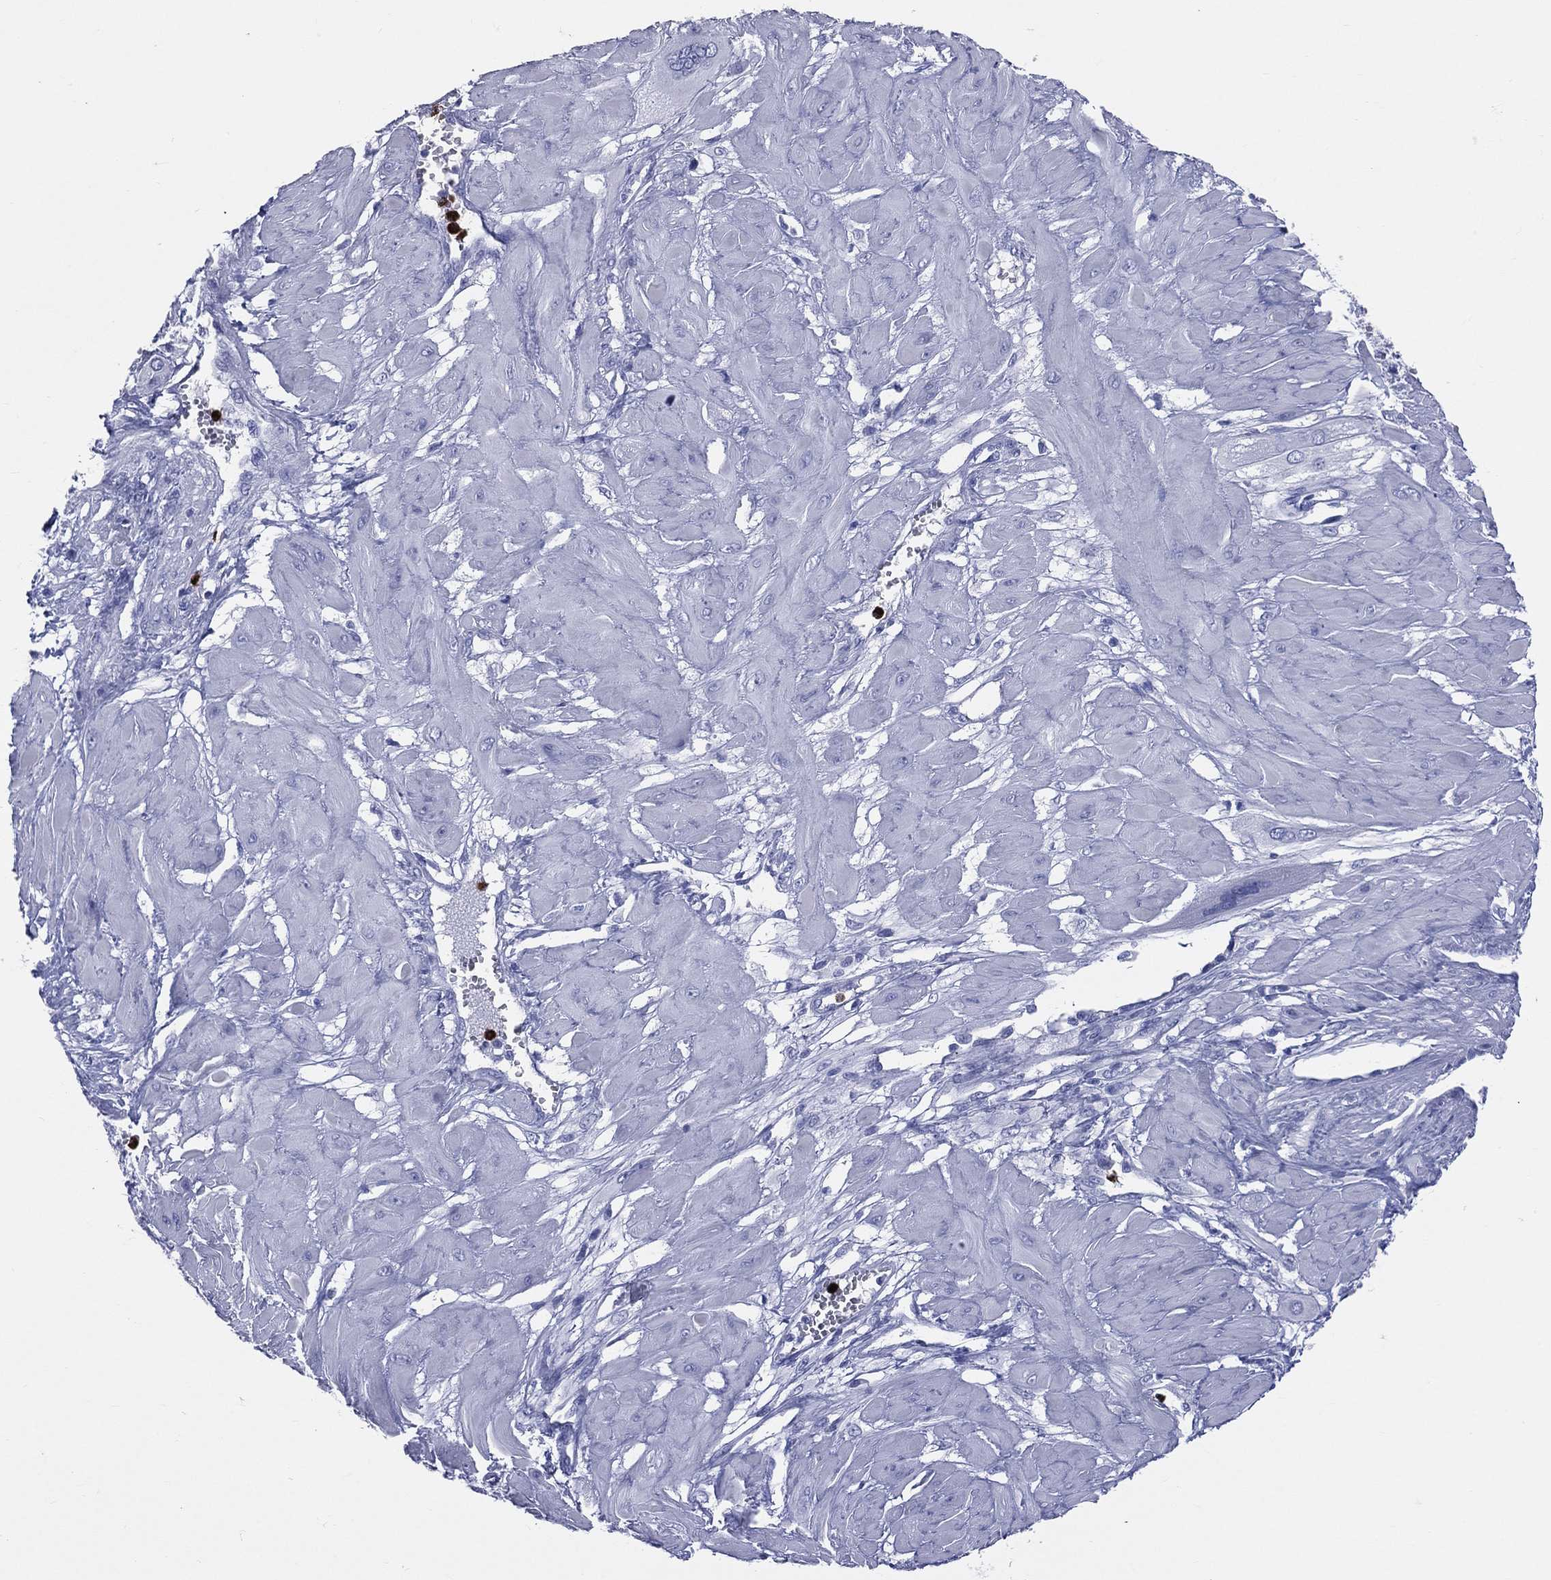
{"staining": {"intensity": "negative", "quantity": "none", "location": "none"}, "tissue": "cervical cancer", "cell_type": "Tumor cells", "image_type": "cancer", "snomed": [{"axis": "morphology", "description": "Squamous cell carcinoma, NOS"}, {"axis": "topography", "description": "Cervix"}], "caption": "Cervical cancer (squamous cell carcinoma) was stained to show a protein in brown. There is no significant positivity in tumor cells.", "gene": "PGLYRP1", "patient": {"sex": "female", "age": 34}}